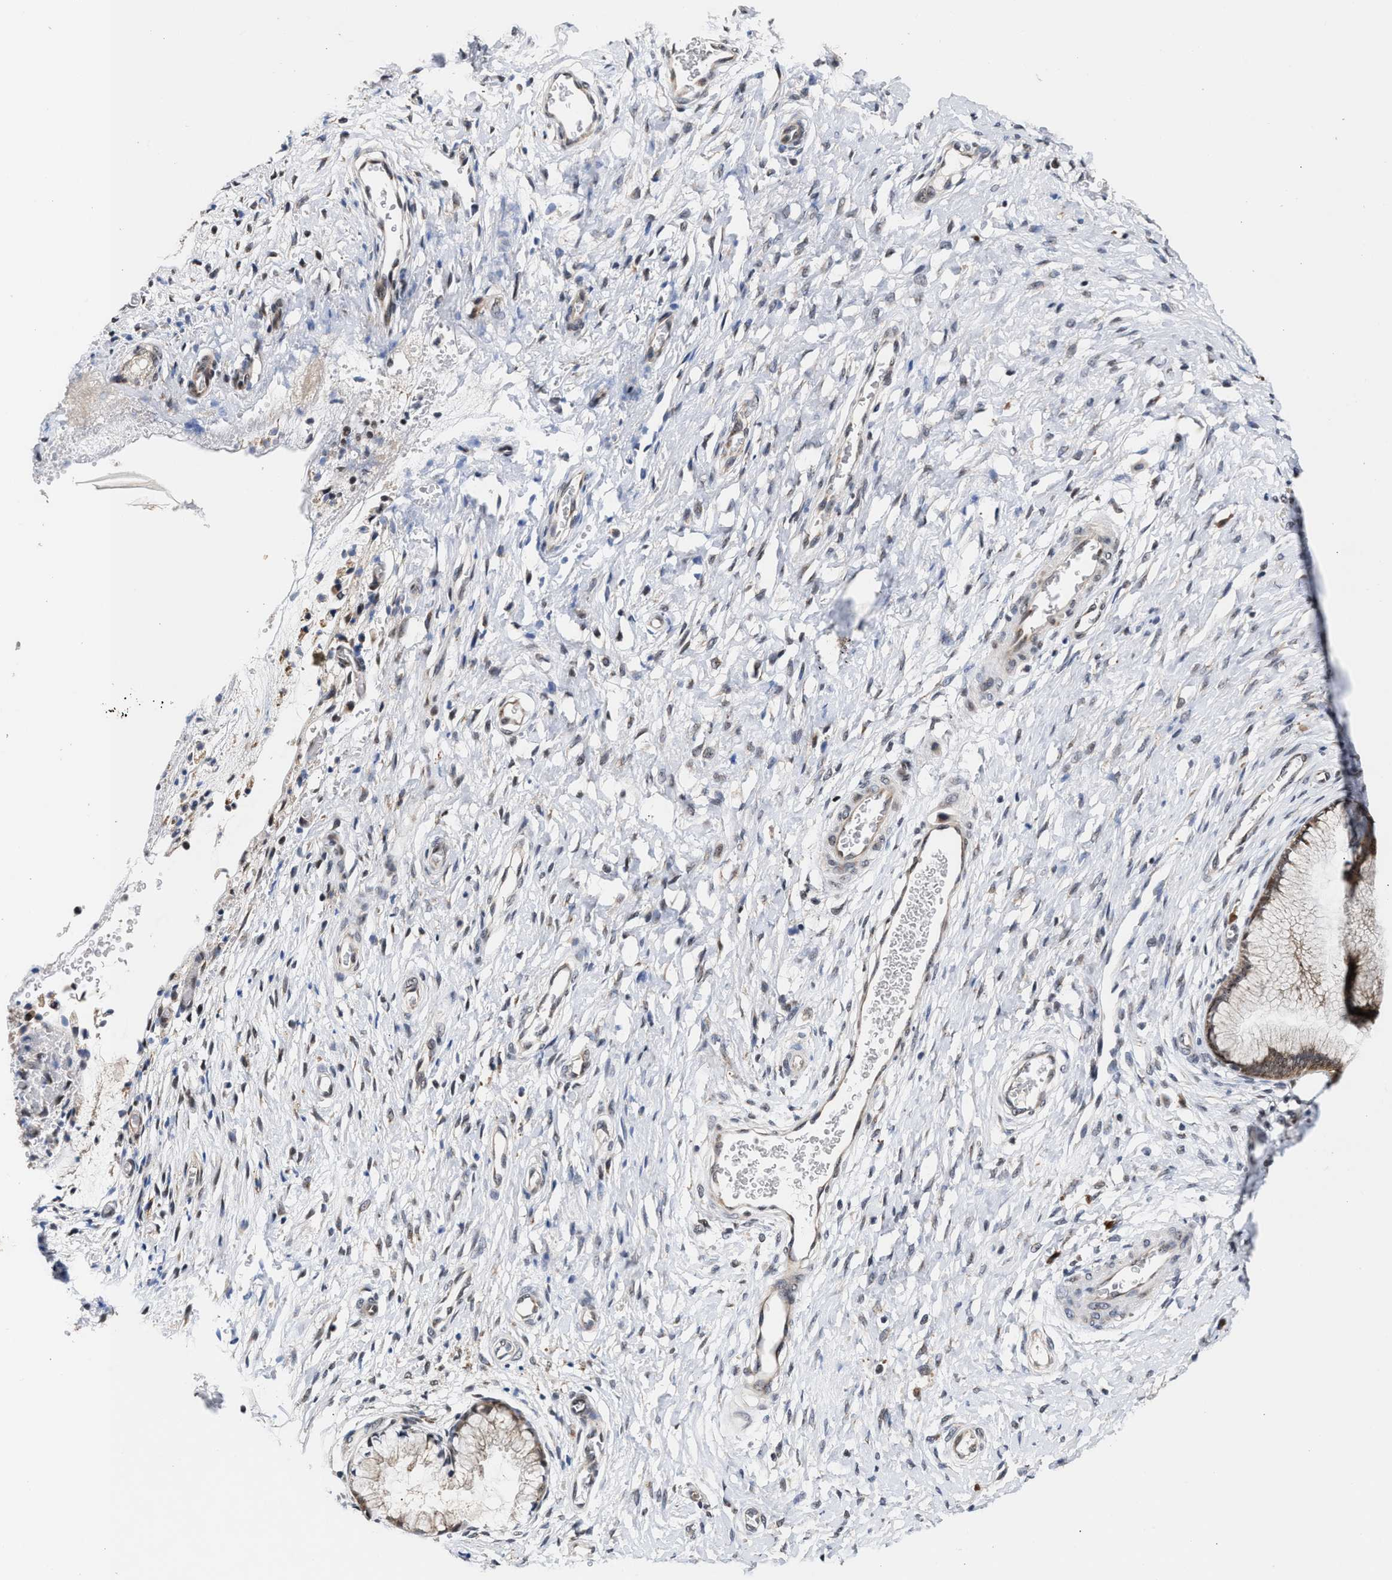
{"staining": {"intensity": "weak", "quantity": ">75%", "location": "cytoplasmic/membranous"}, "tissue": "cervix", "cell_type": "Glandular cells", "image_type": "normal", "snomed": [{"axis": "morphology", "description": "Normal tissue, NOS"}, {"axis": "topography", "description": "Cervix"}], "caption": "Glandular cells show low levels of weak cytoplasmic/membranous staining in about >75% of cells in unremarkable human cervix.", "gene": "MKNK2", "patient": {"sex": "female", "age": 55}}